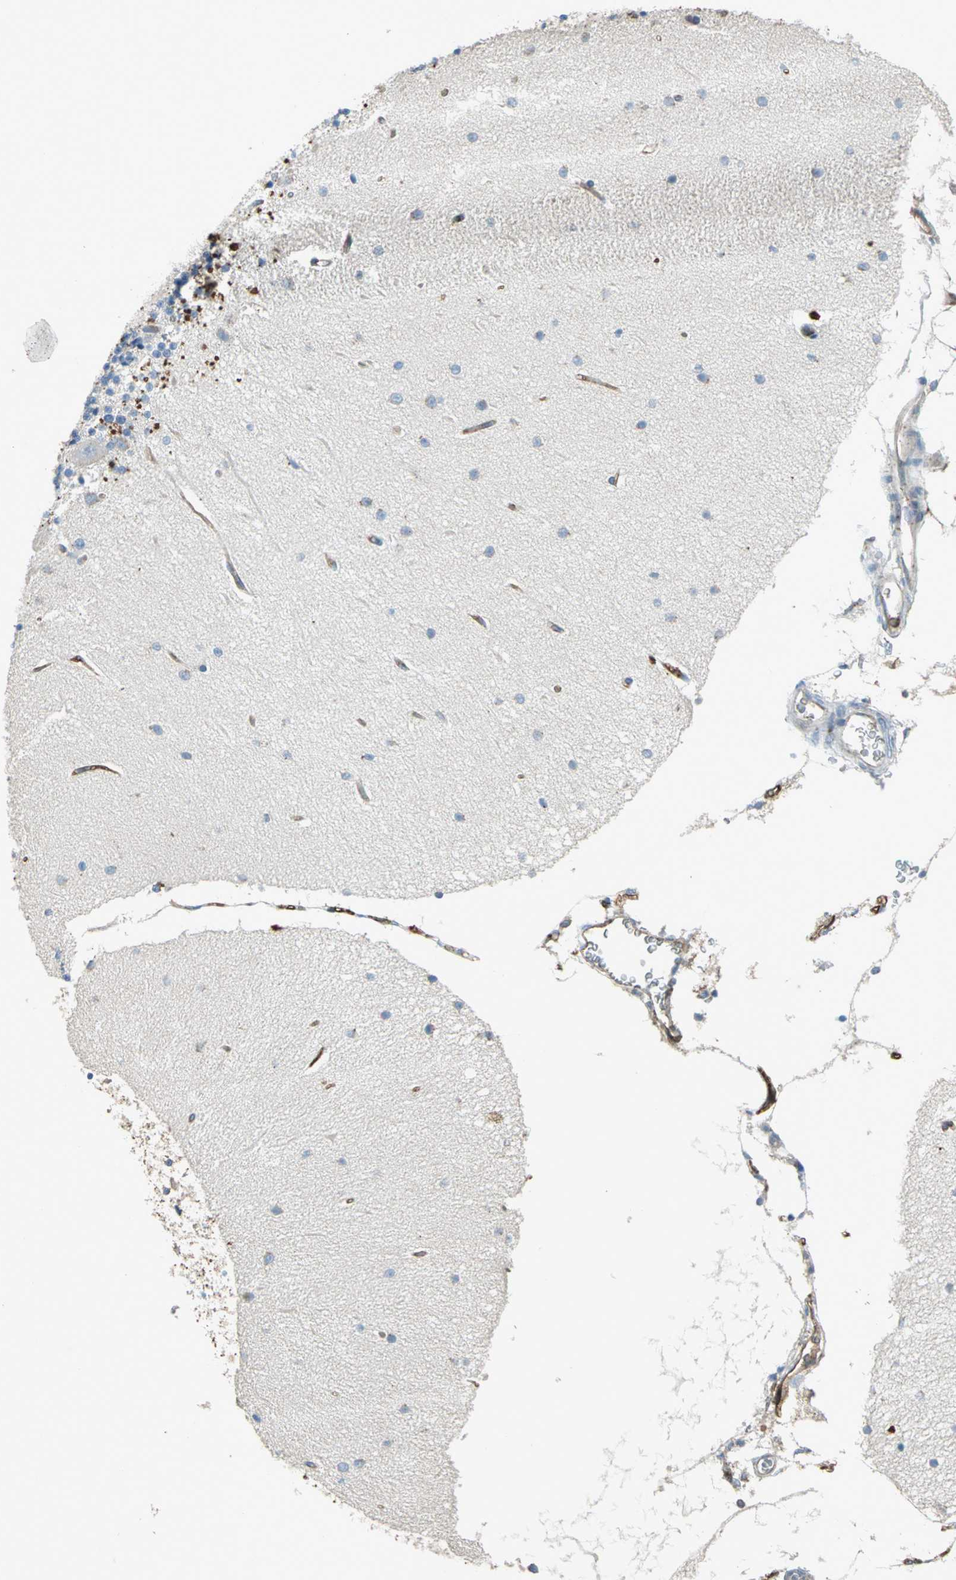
{"staining": {"intensity": "negative", "quantity": "none", "location": "none"}, "tissue": "cerebellum", "cell_type": "Cells in granular layer", "image_type": "normal", "snomed": [{"axis": "morphology", "description": "Normal tissue, NOS"}, {"axis": "topography", "description": "Cerebellum"}], "caption": "An image of cerebellum stained for a protein displays no brown staining in cells in granular layer.", "gene": "CCR6", "patient": {"sex": "female", "age": 54}}